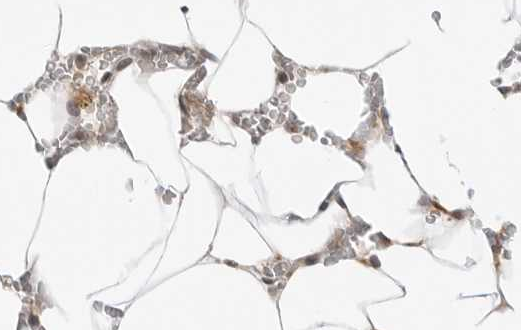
{"staining": {"intensity": "moderate", "quantity": "25%-75%", "location": "cytoplasmic/membranous,nuclear"}, "tissue": "bone marrow", "cell_type": "Hematopoietic cells", "image_type": "normal", "snomed": [{"axis": "morphology", "description": "Normal tissue, NOS"}, {"axis": "topography", "description": "Bone marrow"}], "caption": "Benign bone marrow reveals moderate cytoplasmic/membranous,nuclear staining in approximately 25%-75% of hematopoietic cells (Stains: DAB in brown, nuclei in blue, Microscopy: brightfield microscopy at high magnification)..", "gene": "MAP2K5", "patient": {"sex": "male", "age": 70}}